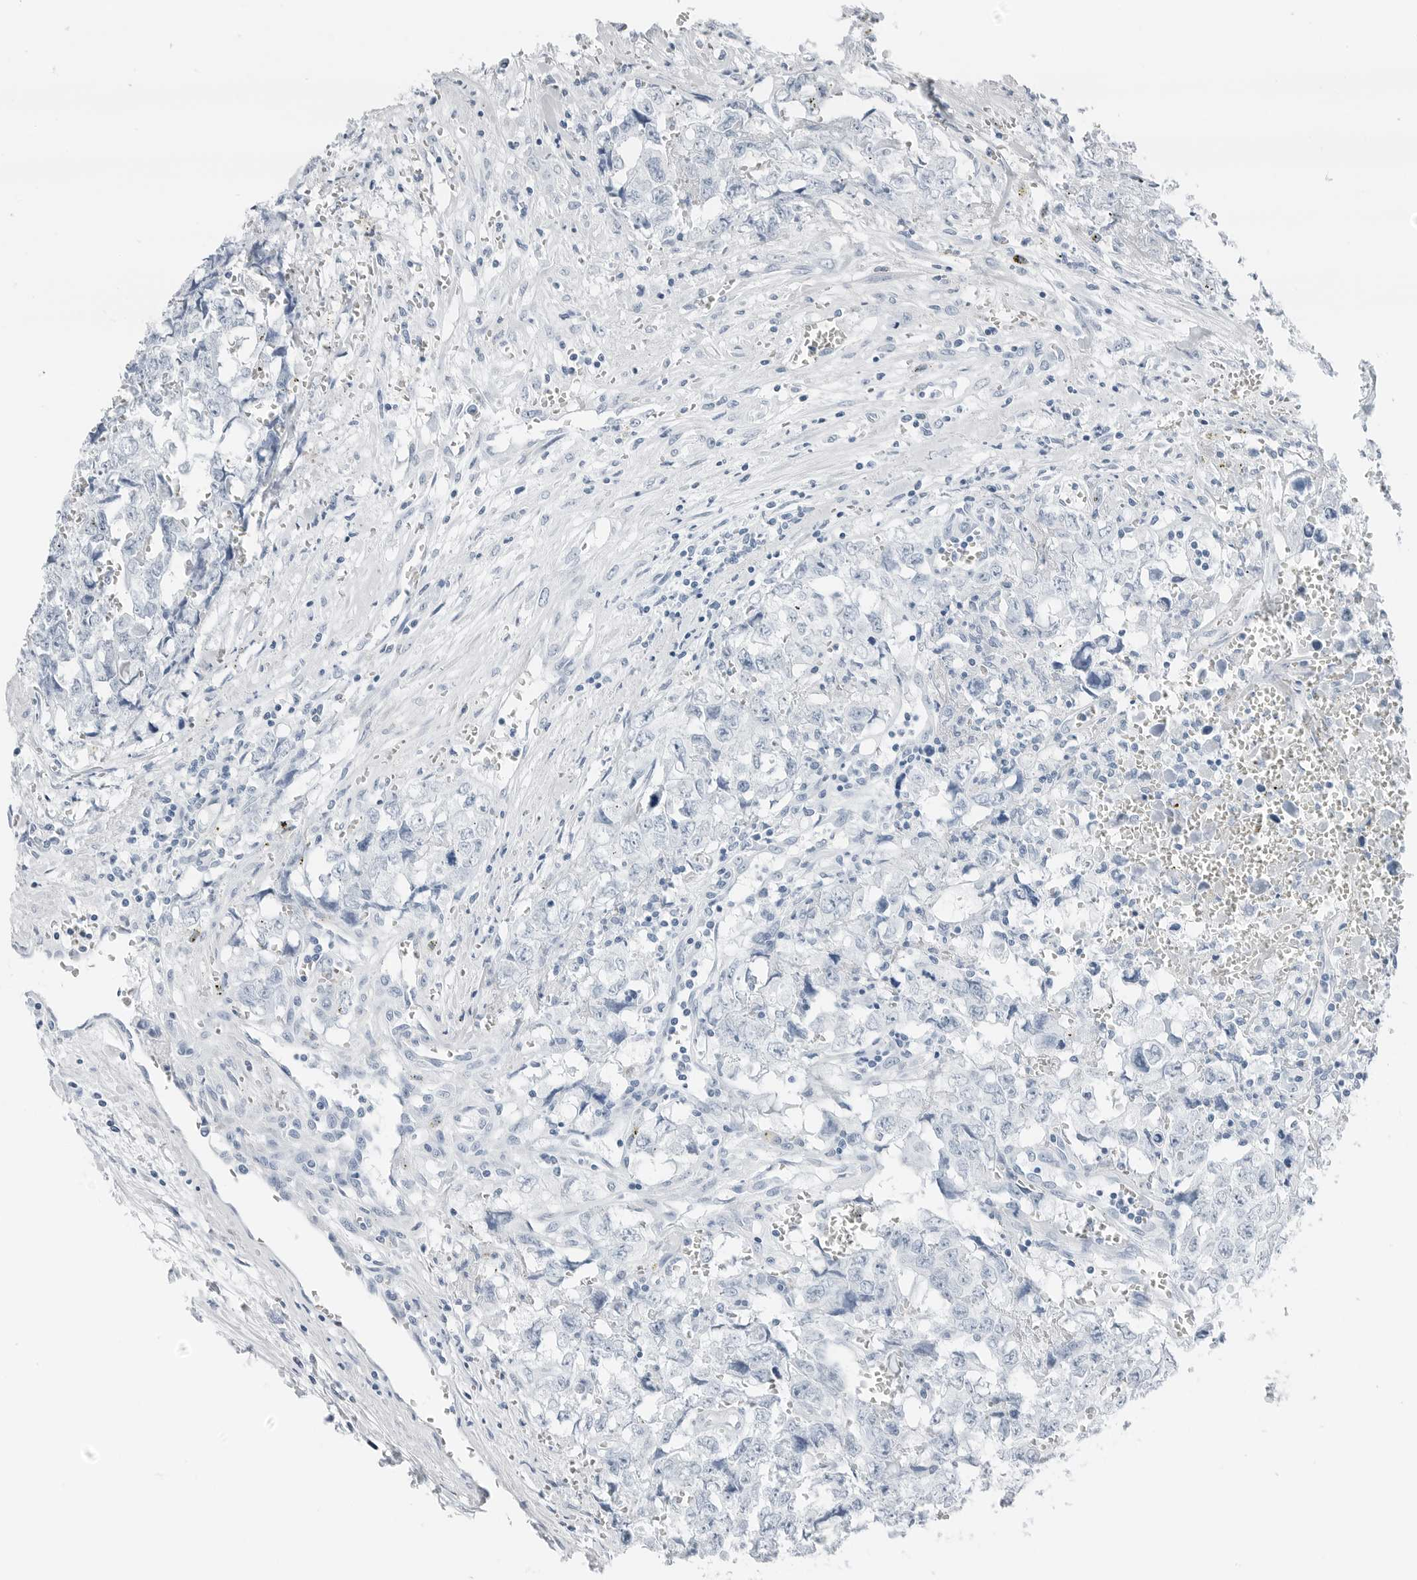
{"staining": {"intensity": "negative", "quantity": "none", "location": "none"}, "tissue": "testis cancer", "cell_type": "Tumor cells", "image_type": "cancer", "snomed": [{"axis": "morphology", "description": "Carcinoma, Embryonal, NOS"}, {"axis": "topography", "description": "Testis"}], "caption": "An image of testis embryonal carcinoma stained for a protein reveals no brown staining in tumor cells. Brightfield microscopy of IHC stained with DAB (3,3'-diaminobenzidine) (brown) and hematoxylin (blue), captured at high magnification.", "gene": "SLPI", "patient": {"sex": "male", "age": 31}}